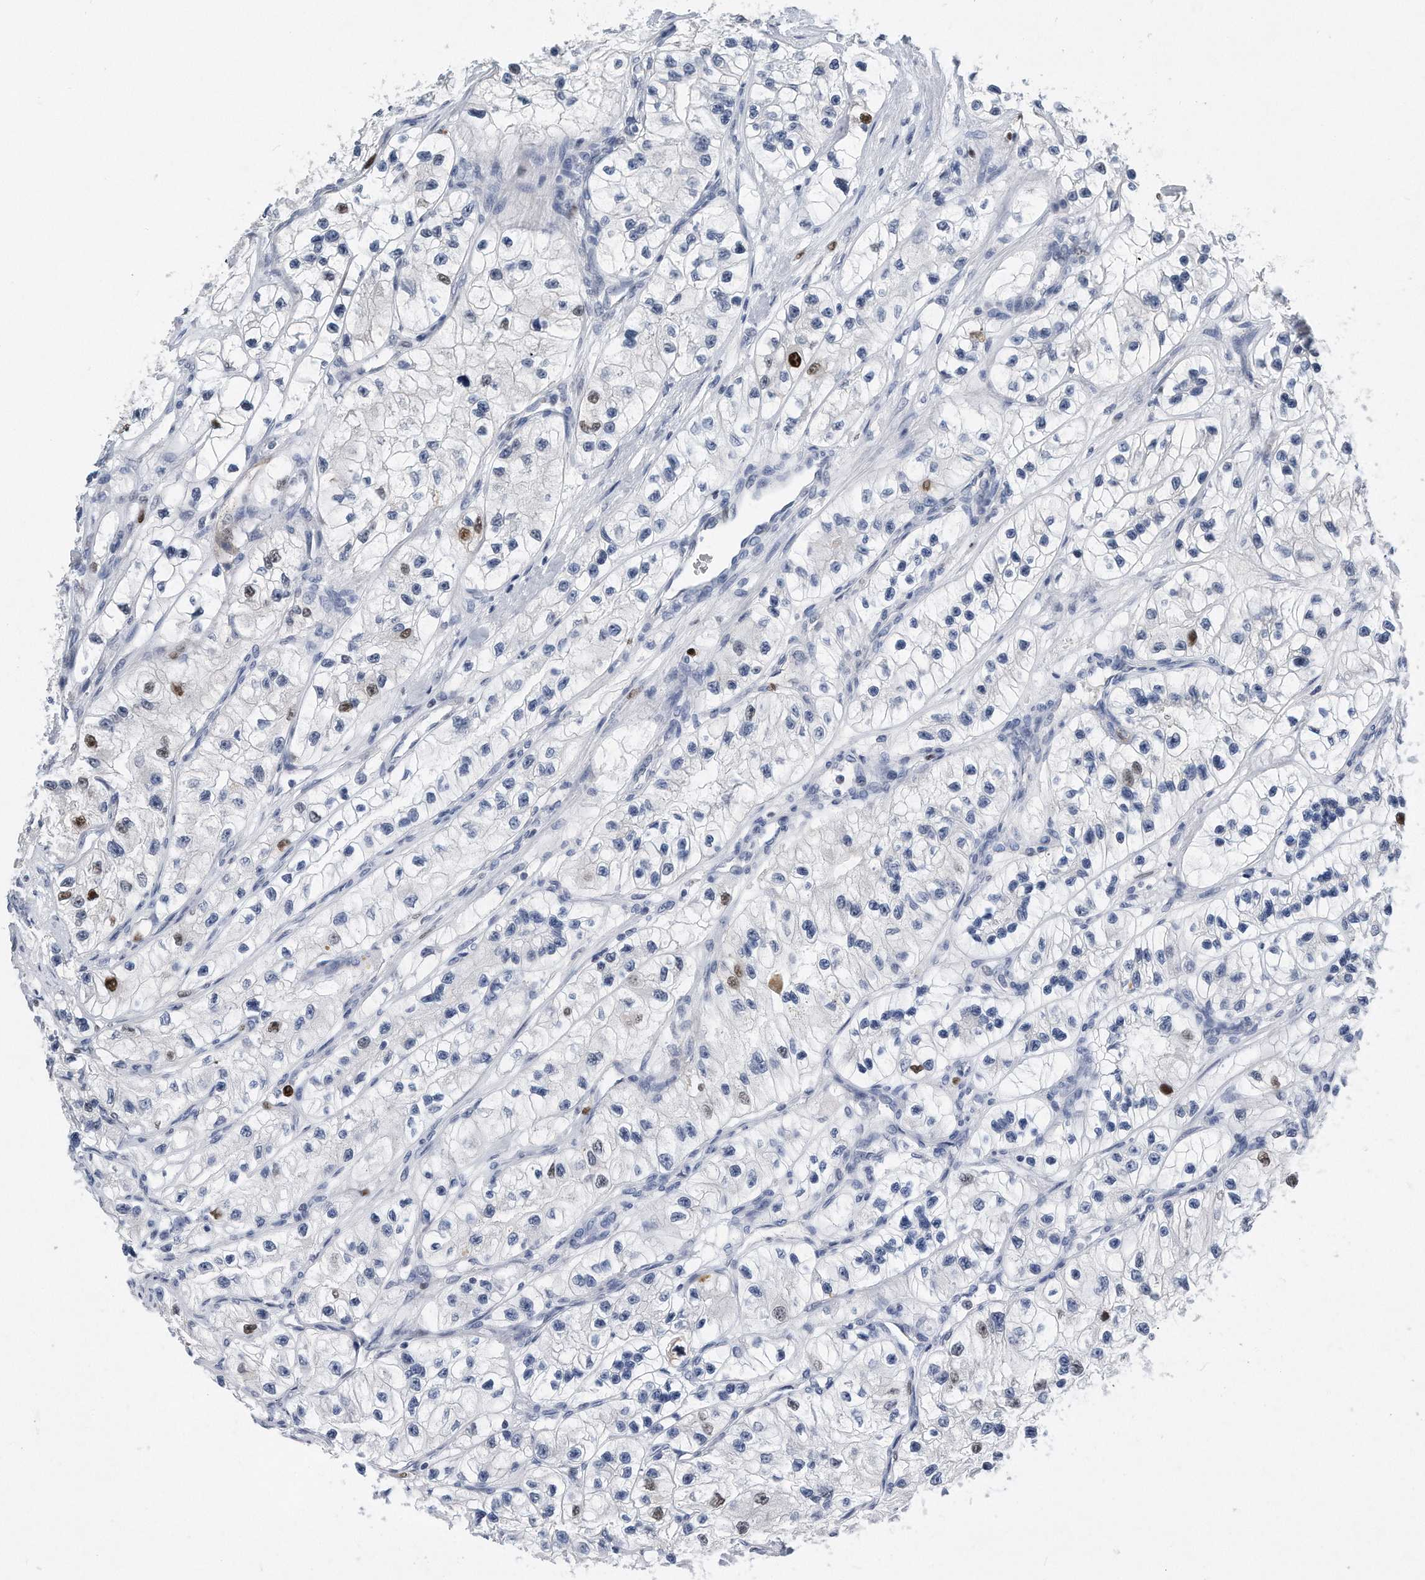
{"staining": {"intensity": "strong", "quantity": "<25%", "location": "nuclear"}, "tissue": "renal cancer", "cell_type": "Tumor cells", "image_type": "cancer", "snomed": [{"axis": "morphology", "description": "Adenocarcinoma, NOS"}, {"axis": "topography", "description": "Kidney"}], "caption": "Protein expression analysis of renal adenocarcinoma demonstrates strong nuclear positivity in approximately <25% of tumor cells. Ihc stains the protein of interest in brown and the nuclei are stained blue.", "gene": "PCNA", "patient": {"sex": "female", "age": 57}}